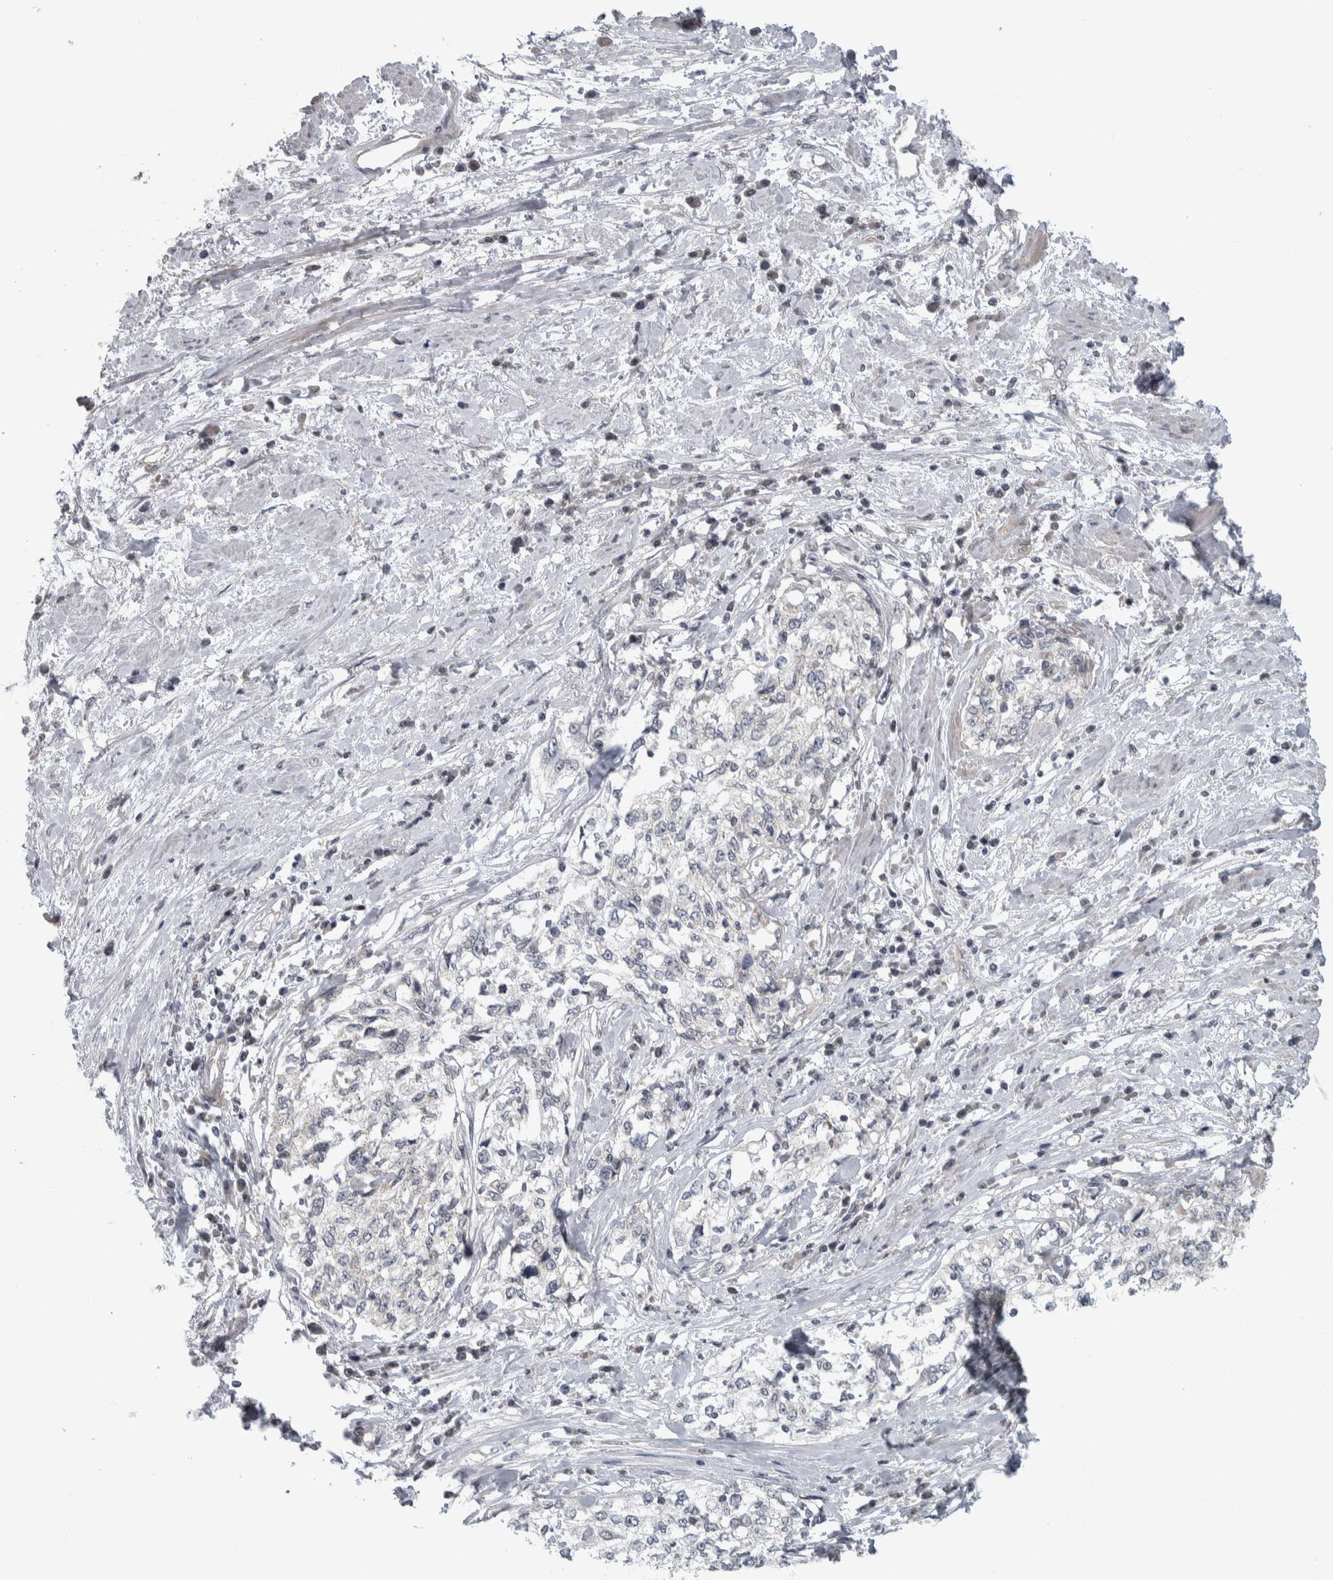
{"staining": {"intensity": "negative", "quantity": "none", "location": "none"}, "tissue": "cervical cancer", "cell_type": "Tumor cells", "image_type": "cancer", "snomed": [{"axis": "morphology", "description": "Squamous cell carcinoma, NOS"}, {"axis": "topography", "description": "Cervix"}], "caption": "A photomicrograph of human squamous cell carcinoma (cervical) is negative for staining in tumor cells.", "gene": "CWC27", "patient": {"sex": "female", "age": 57}}